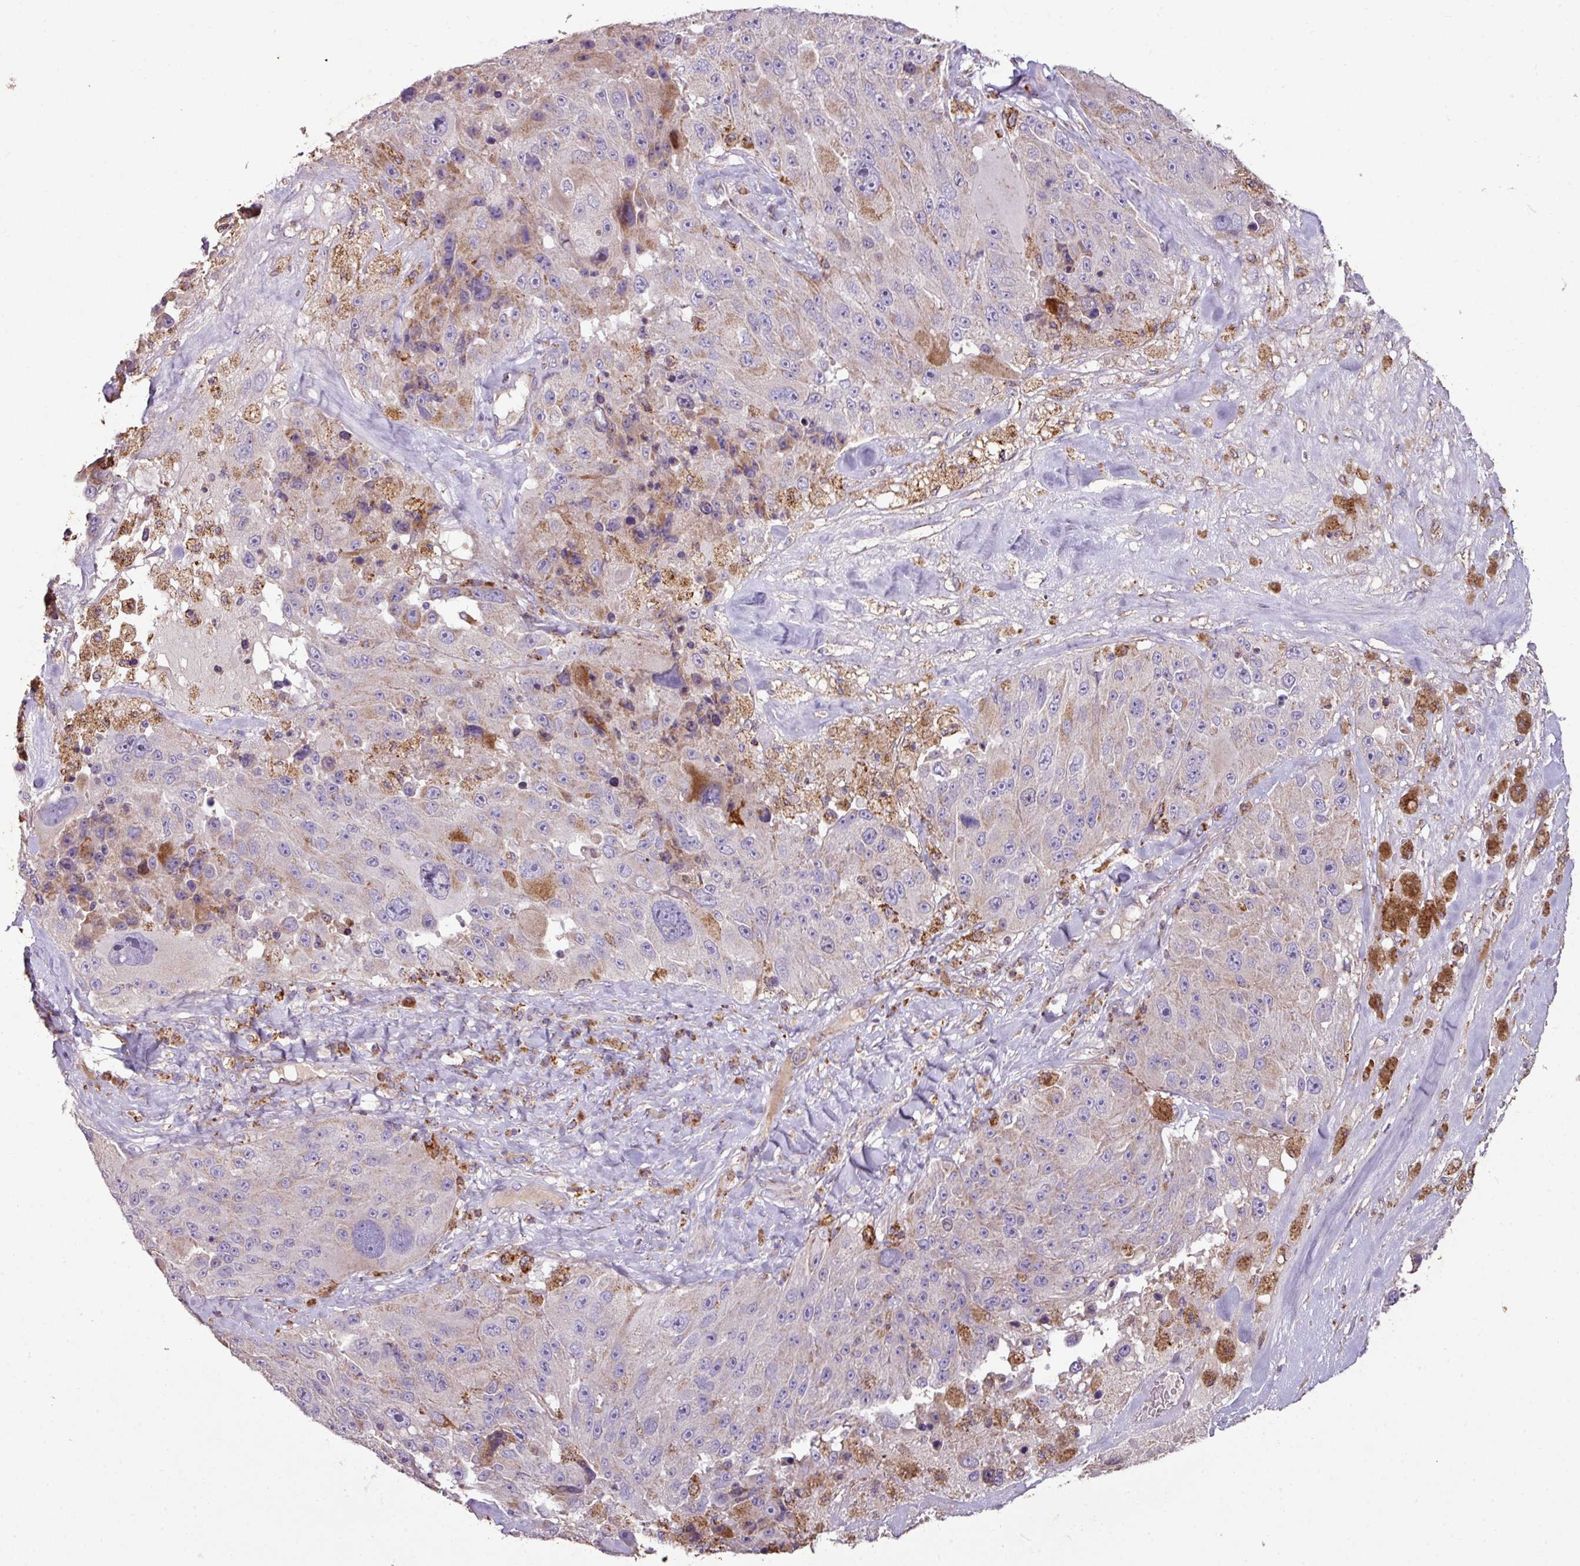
{"staining": {"intensity": "weak", "quantity": "<25%", "location": "cytoplasmic/membranous"}, "tissue": "melanoma", "cell_type": "Tumor cells", "image_type": "cancer", "snomed": [{"axis": "morphology", "description": "Malignant melanoma, Metastatic site"}, {"axis": "topography", "description": "Lymph node"}], "caption": "A high-resolution image shows immunohistochemistry (IHC) staining of melanoma, which displays no significant staining in tumor cells.", "gene": "SQOR", "patient": {"sex": "male", "age": 62}}